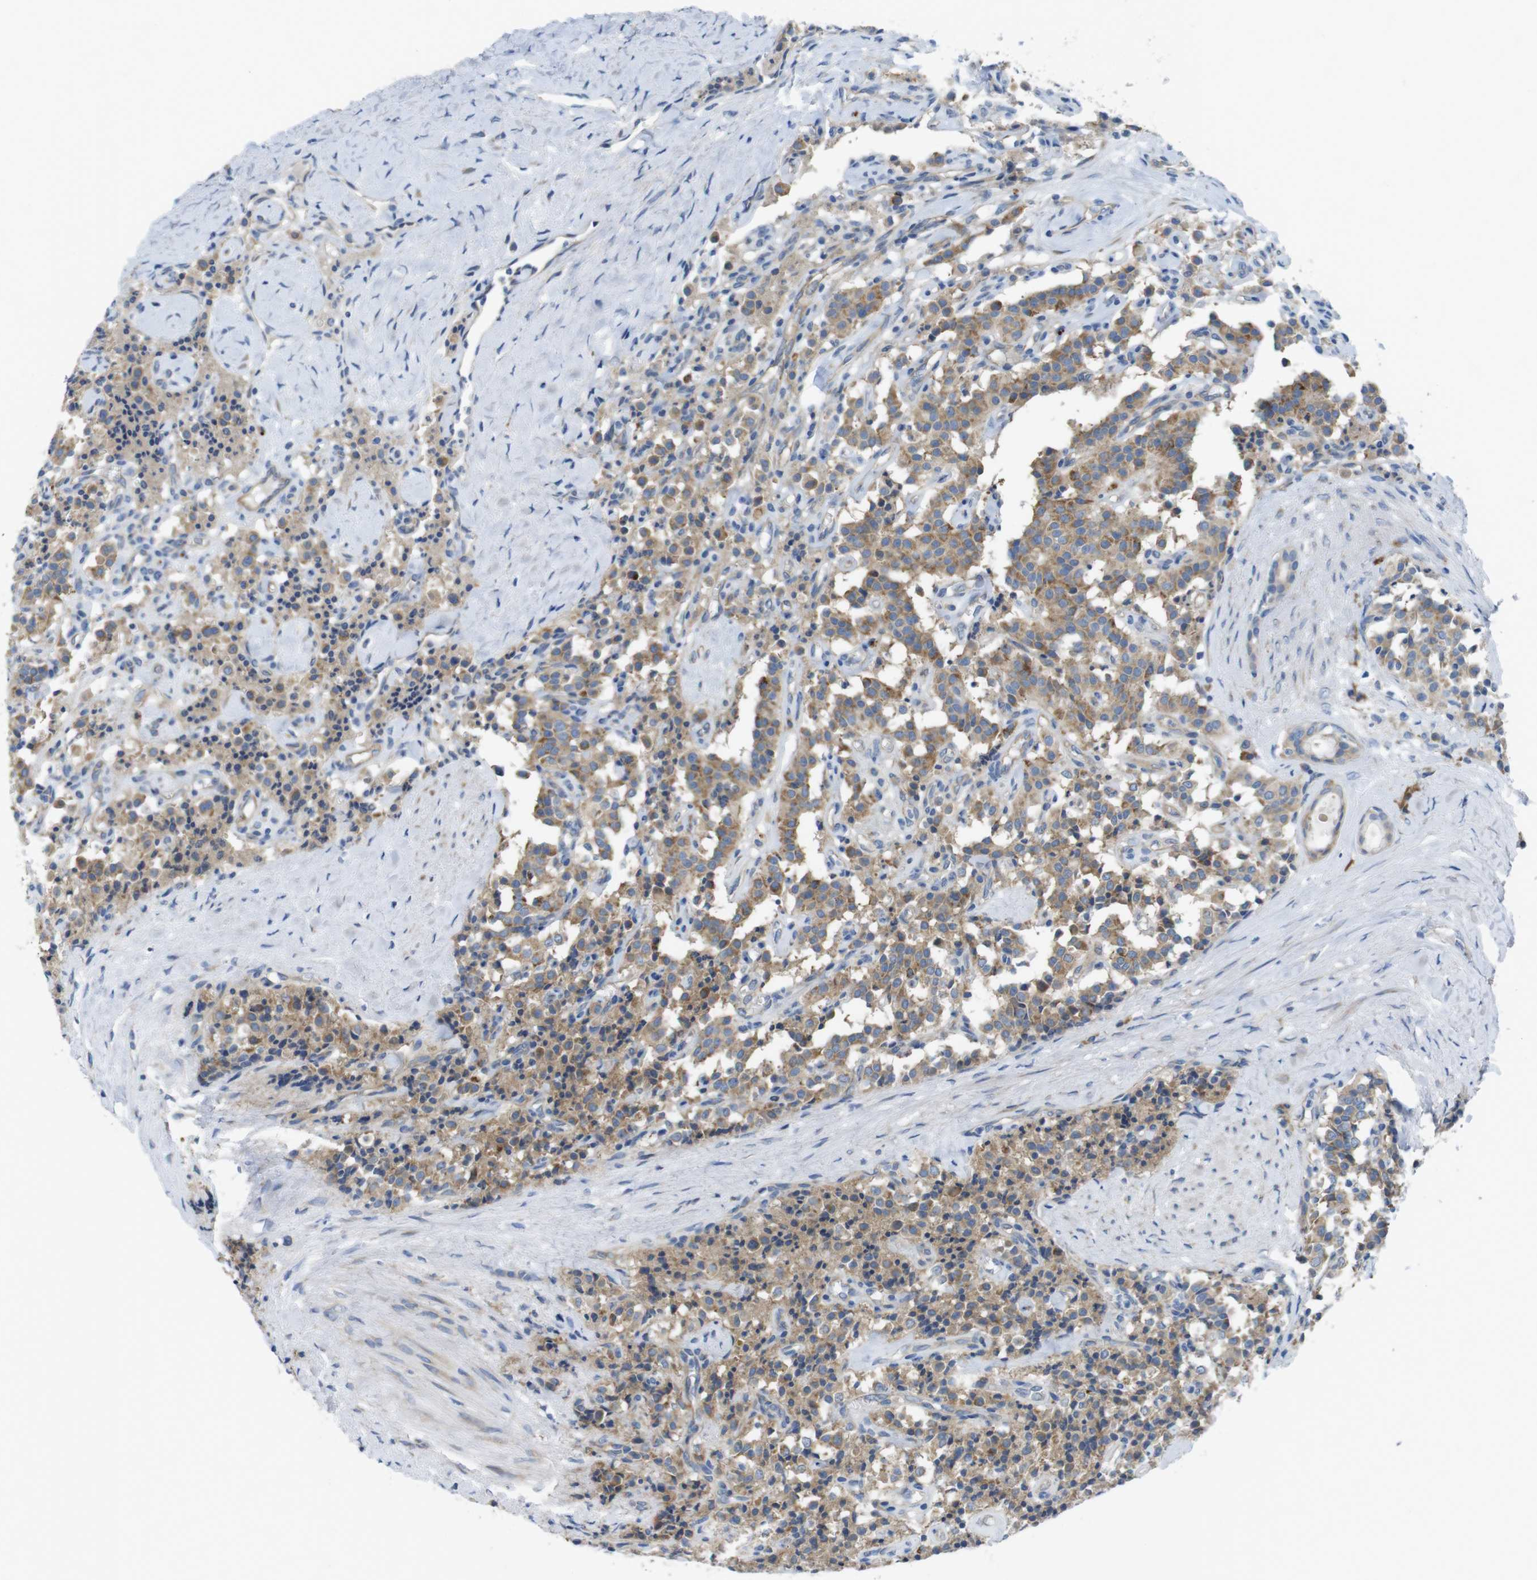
{"staining": {"intensity": "moderate", "quantity": ">75%", "location": "cytoplasmic/membranous"}, "tissue": "carcinoid", "cell_type": "Tumor cells", "image_type": "cancer", "snomed": [{"axis": "morphology", "description": "Carcinoid, malignant, NOS"}, {"axis": "topography", "description": "Lung"}], "caption": "A micrograph of human malignant carcinoid stained for a protein demonstrates moderate cytoplasmic/membranous brown staining in tumor cells.", "gene": "TMEM234", "patient": {"sex": "male", "age": 30}}